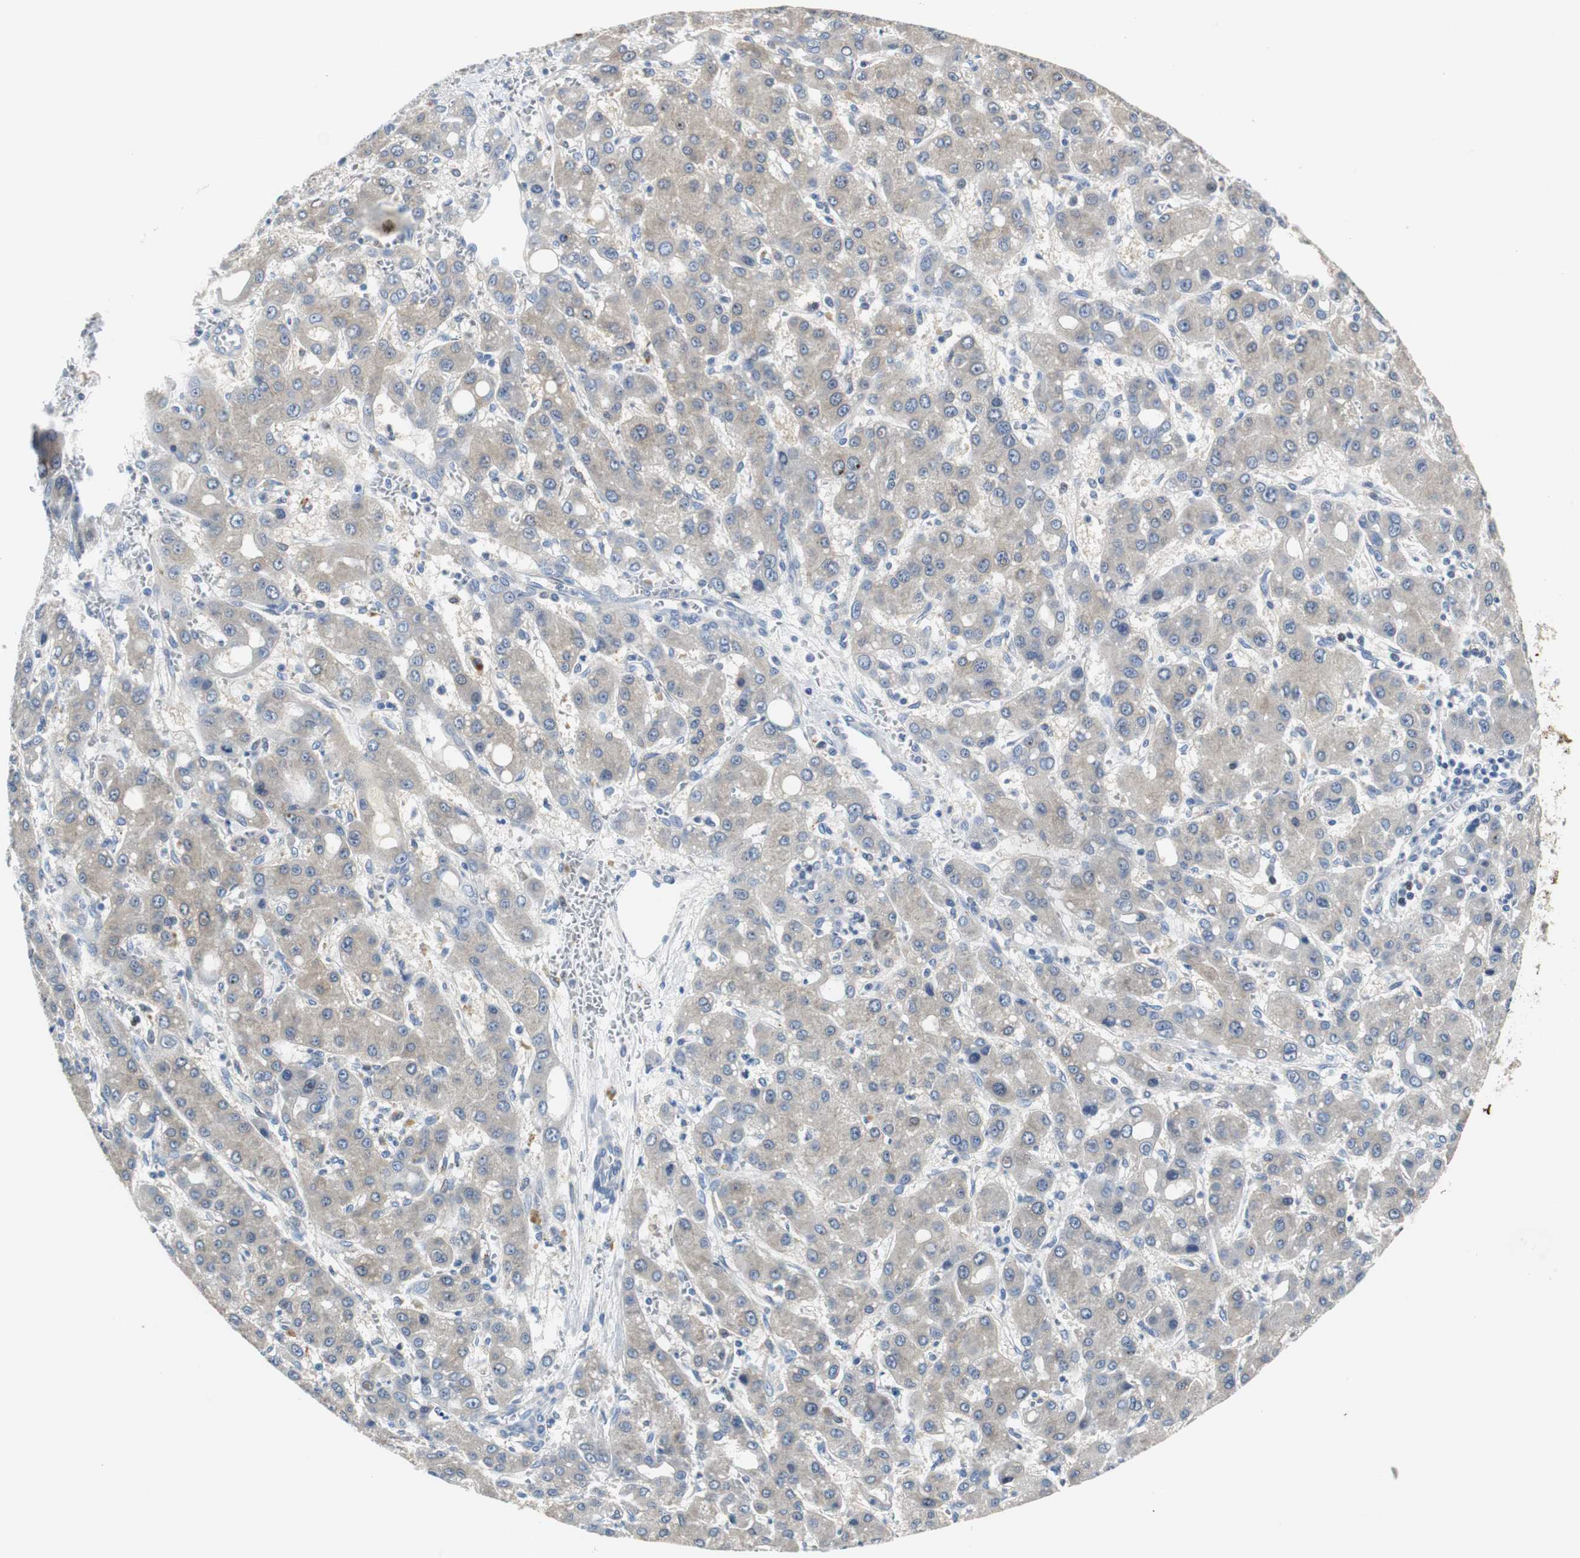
{"staining": {"intensity": "weak", "quantity": ">75%", "location": "cytoplasmic/membranous"}, "tissue": "liver cancer", "cell_type": "Tumor cells", "image_type": "cancer", "snomed": [{"axis": "morphology", "description": "Carcinoma, Hepatocellular, NOS"}, {"axis": "topography", "description": "Liver"}], "caption": "Liver cancer tissue shows weak cytoplasmic/membranous staining in approximately >75% of tumor cells, visualized by immunohistochemistry.", "gene": "PCK1", "patient": {"sex": "male", "age": 55}}